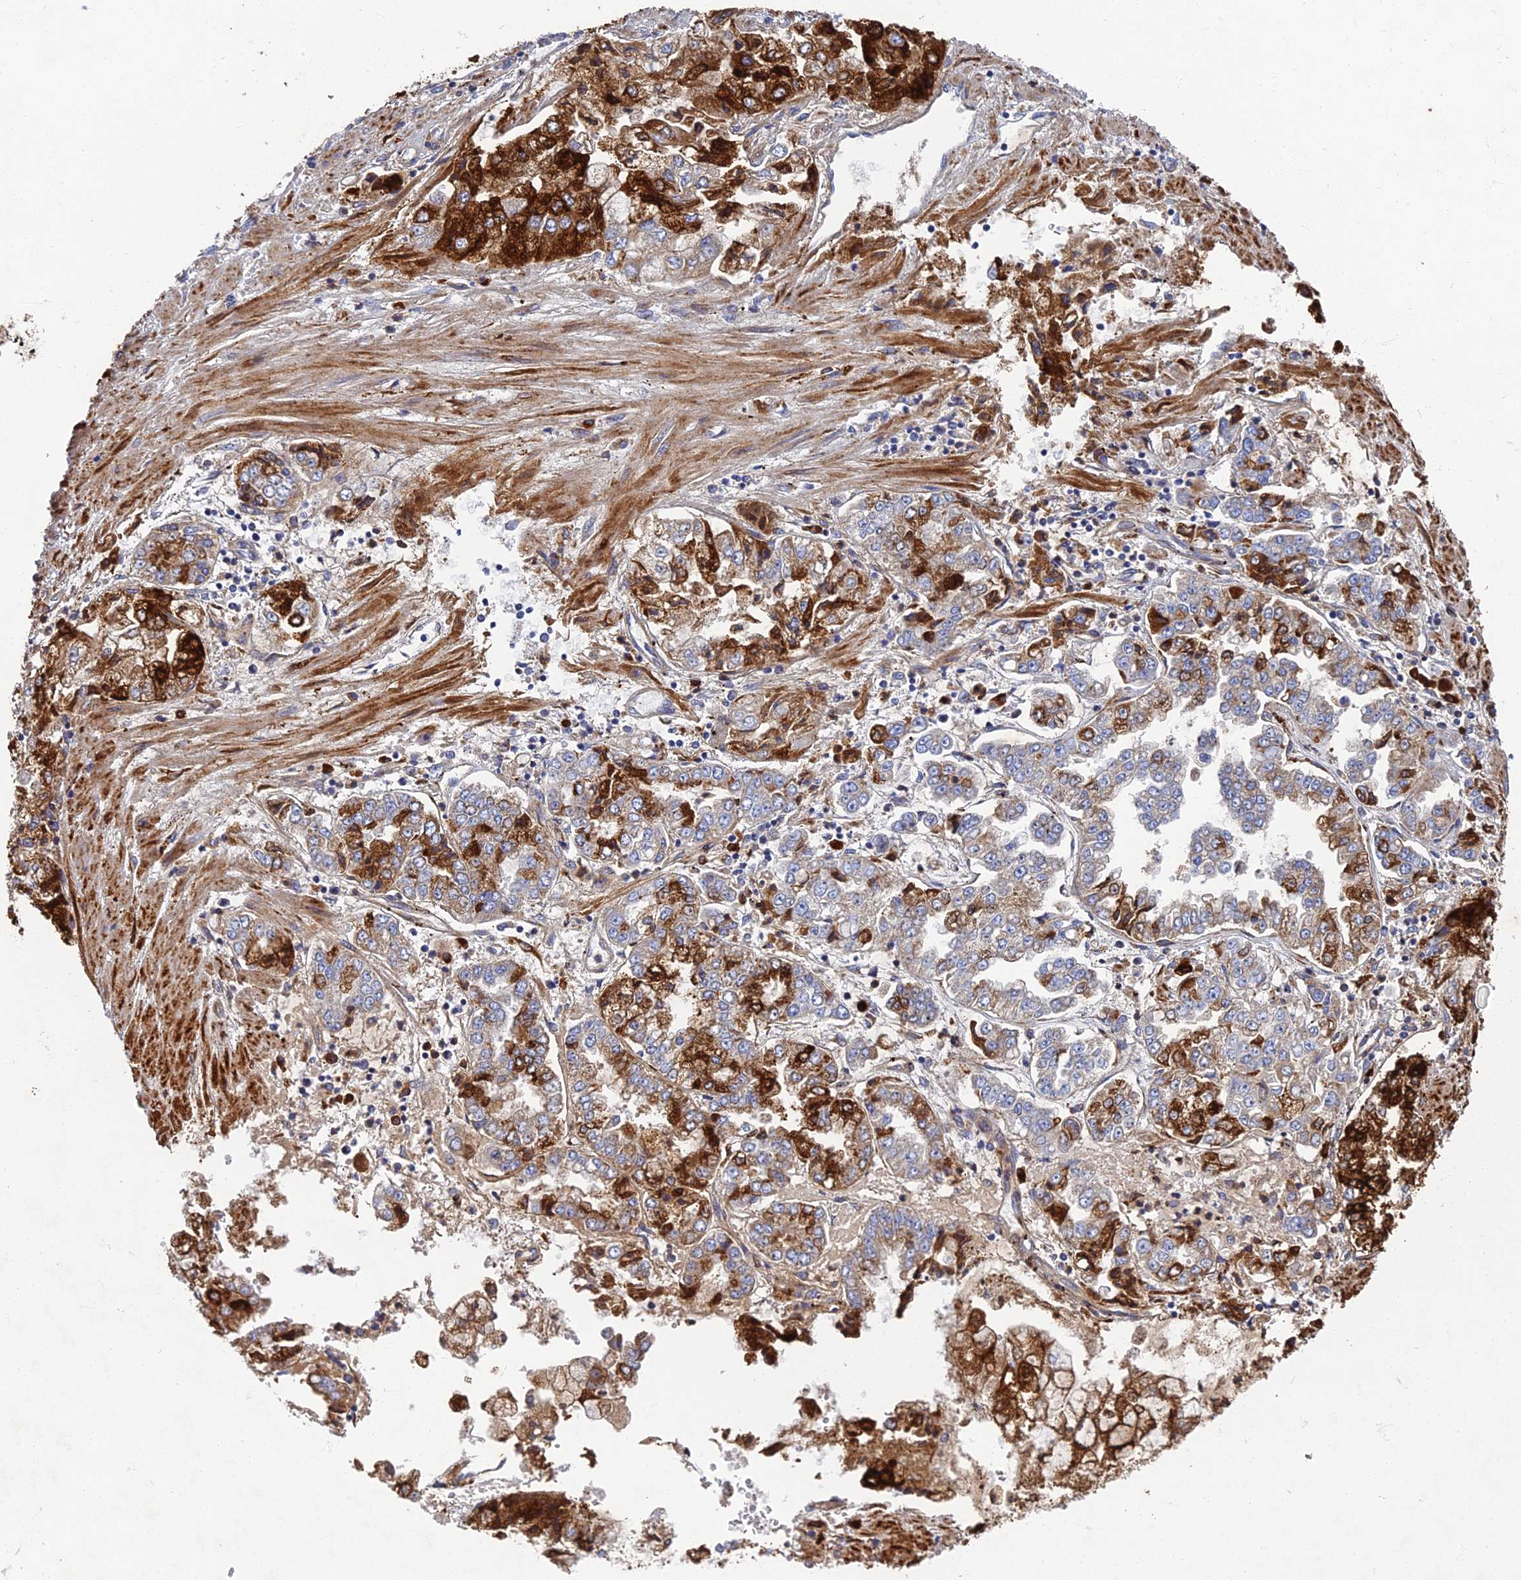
{"staining": {"intensity": "strong", "quantity": "25%-75%", "location": "cytoplasmic/membranous"}, "tissue": "stomach cancer", "cell_type": "Tumor cells", "image_type": "cancer", "snomed": [{"axis": "morphology", "description": "Adenocarcinoma, NOS"}, {"axis": "topography", "description": "Stomach"}], "caption": "About 25%-75% of tumor cells in adenocarcinoma (stomach) display strong cytoplasmic/membranous protein staining as visualized by brown immunohistochemical staining.", "gene": "RNASEK", "patient": {"sex": "male", "age": 76}}